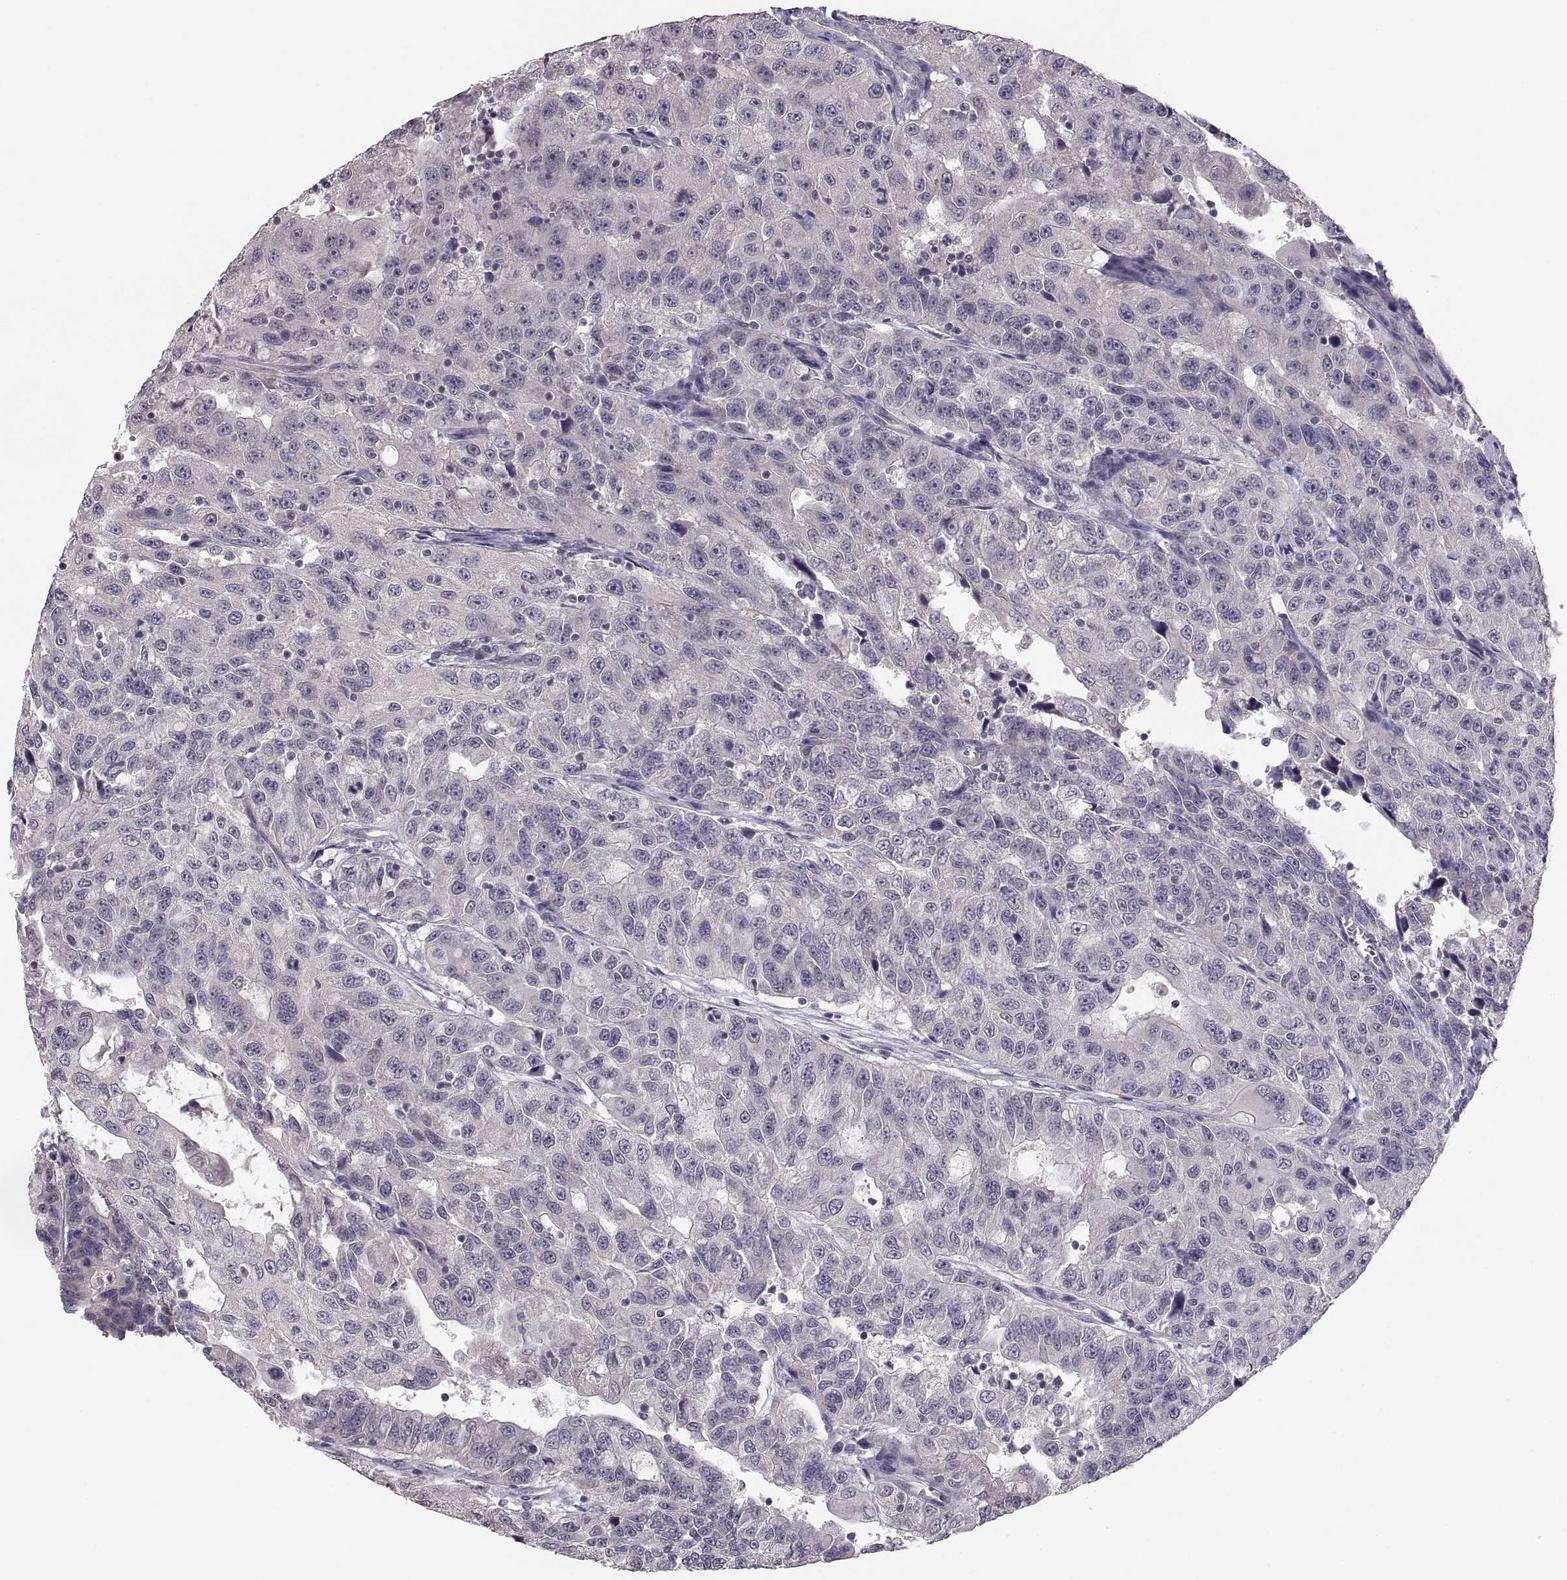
{"staining": {"intensity": "negative", "quantity": "none", "location": "none"}, "tissue": "urothelial cancer", "cell_type": "Tumor cells", "image_type": "cancer", "snomed": [{"axis": "morphology", "description": "Urothelial carcinoma, NOS"}, {"axis": "morphology", "description": "Urothelial carcinoma, High grade"}, {"axis": "topography", "description": "Urinary bladder"}], "caption": "Immunohistochemistry histopathology image of high-grade urothelial carcinoma stained for a protein (brown), which shows no staining in tumor cells.", "gene": "PAX2", "patient": {"sex": "female", "age": 73}}